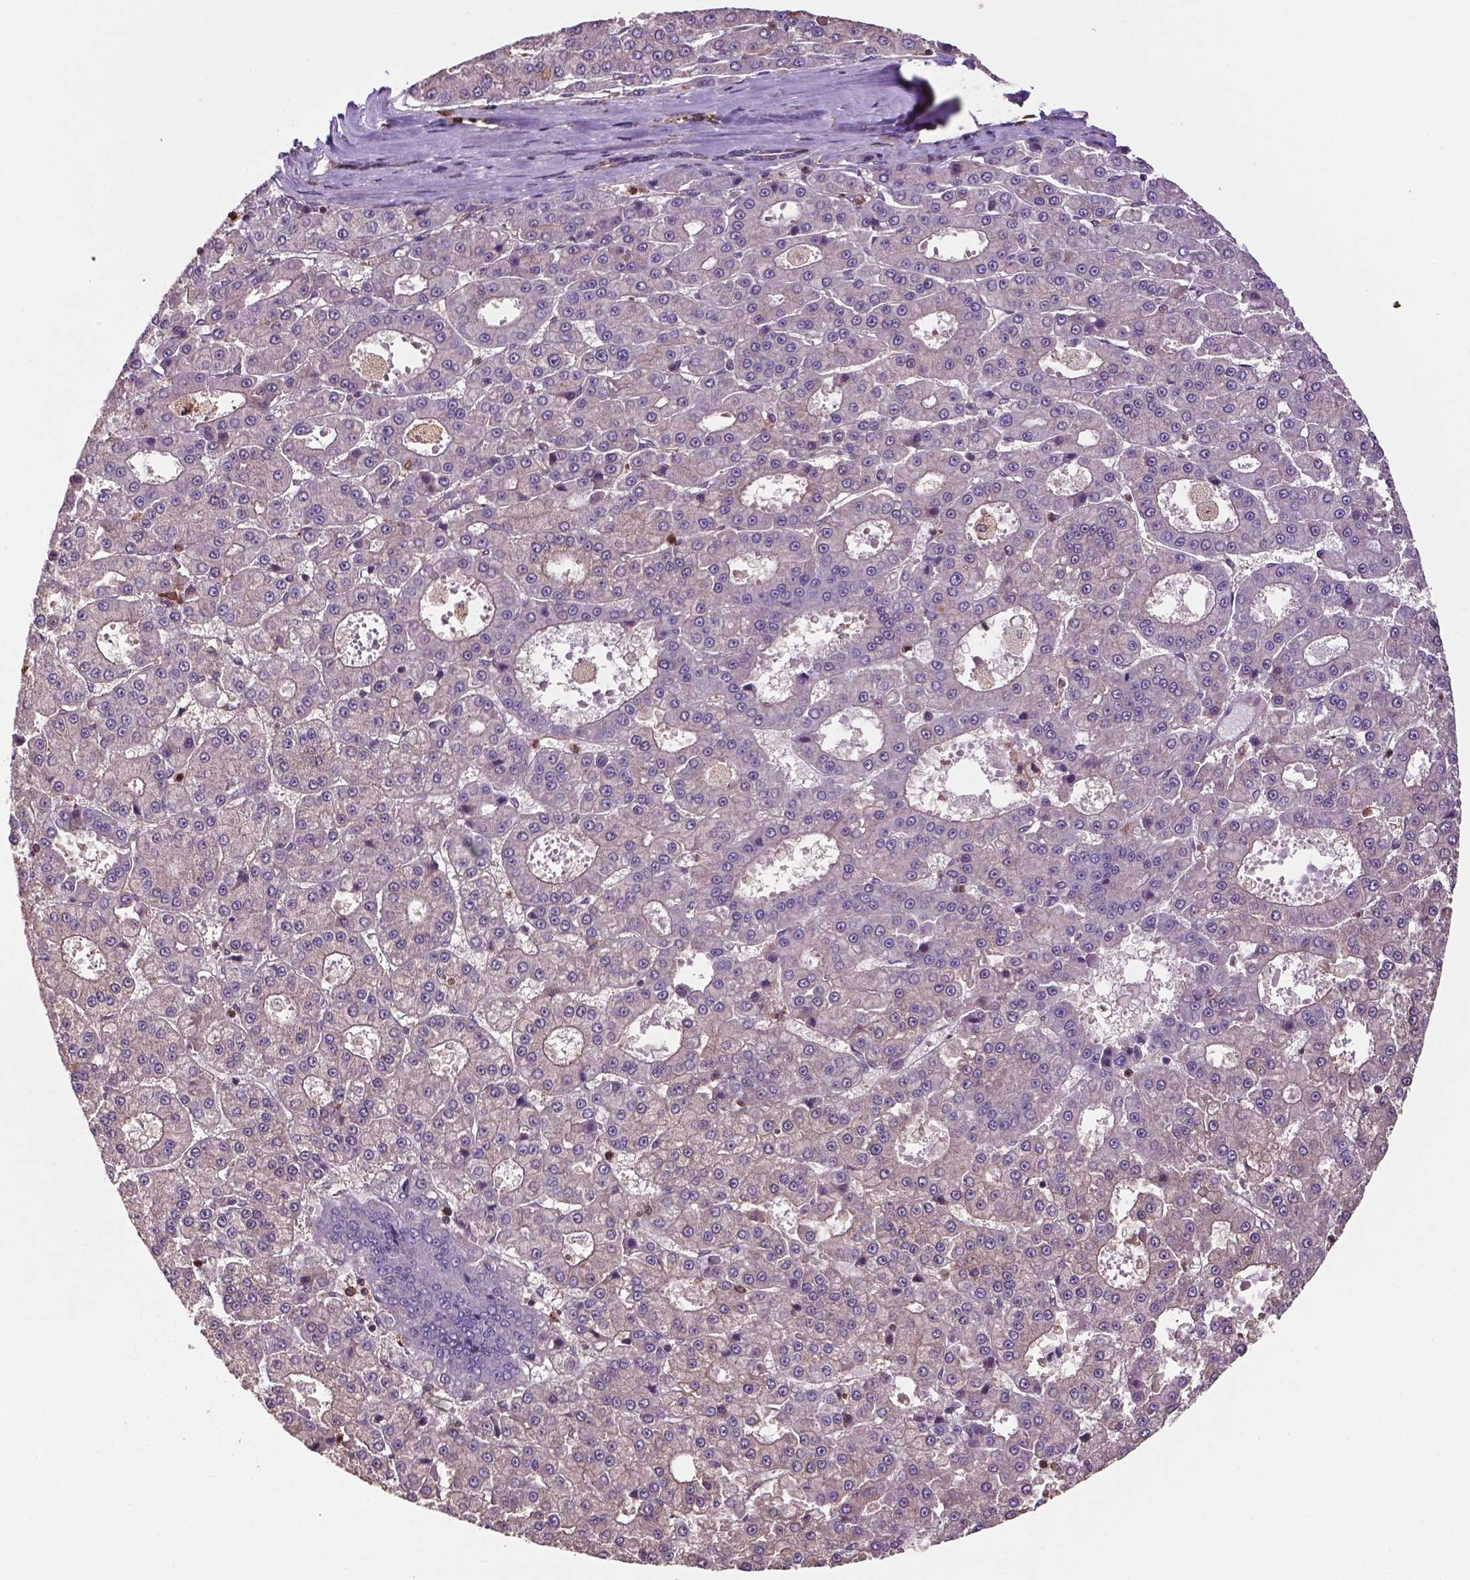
{"staining": {"intensity": "negative", "quantity": "none", "location": "none"}, "tissue": "liver cancer", "cell_type": "Tumor cells", "image_type": "cancer", "snomed": [{"axis": "morphology", "description": "Carcinoma, Hepatocellular, NOS"}, {"axis": "topography", "description": "Liver"}], "caption": "Histopathology image shows no protein positivity in tumor cells of liver hepatocellular carcinoma tissue.", "gene": "SMAD3", "patient": {"sex": "male", "age": 70}}